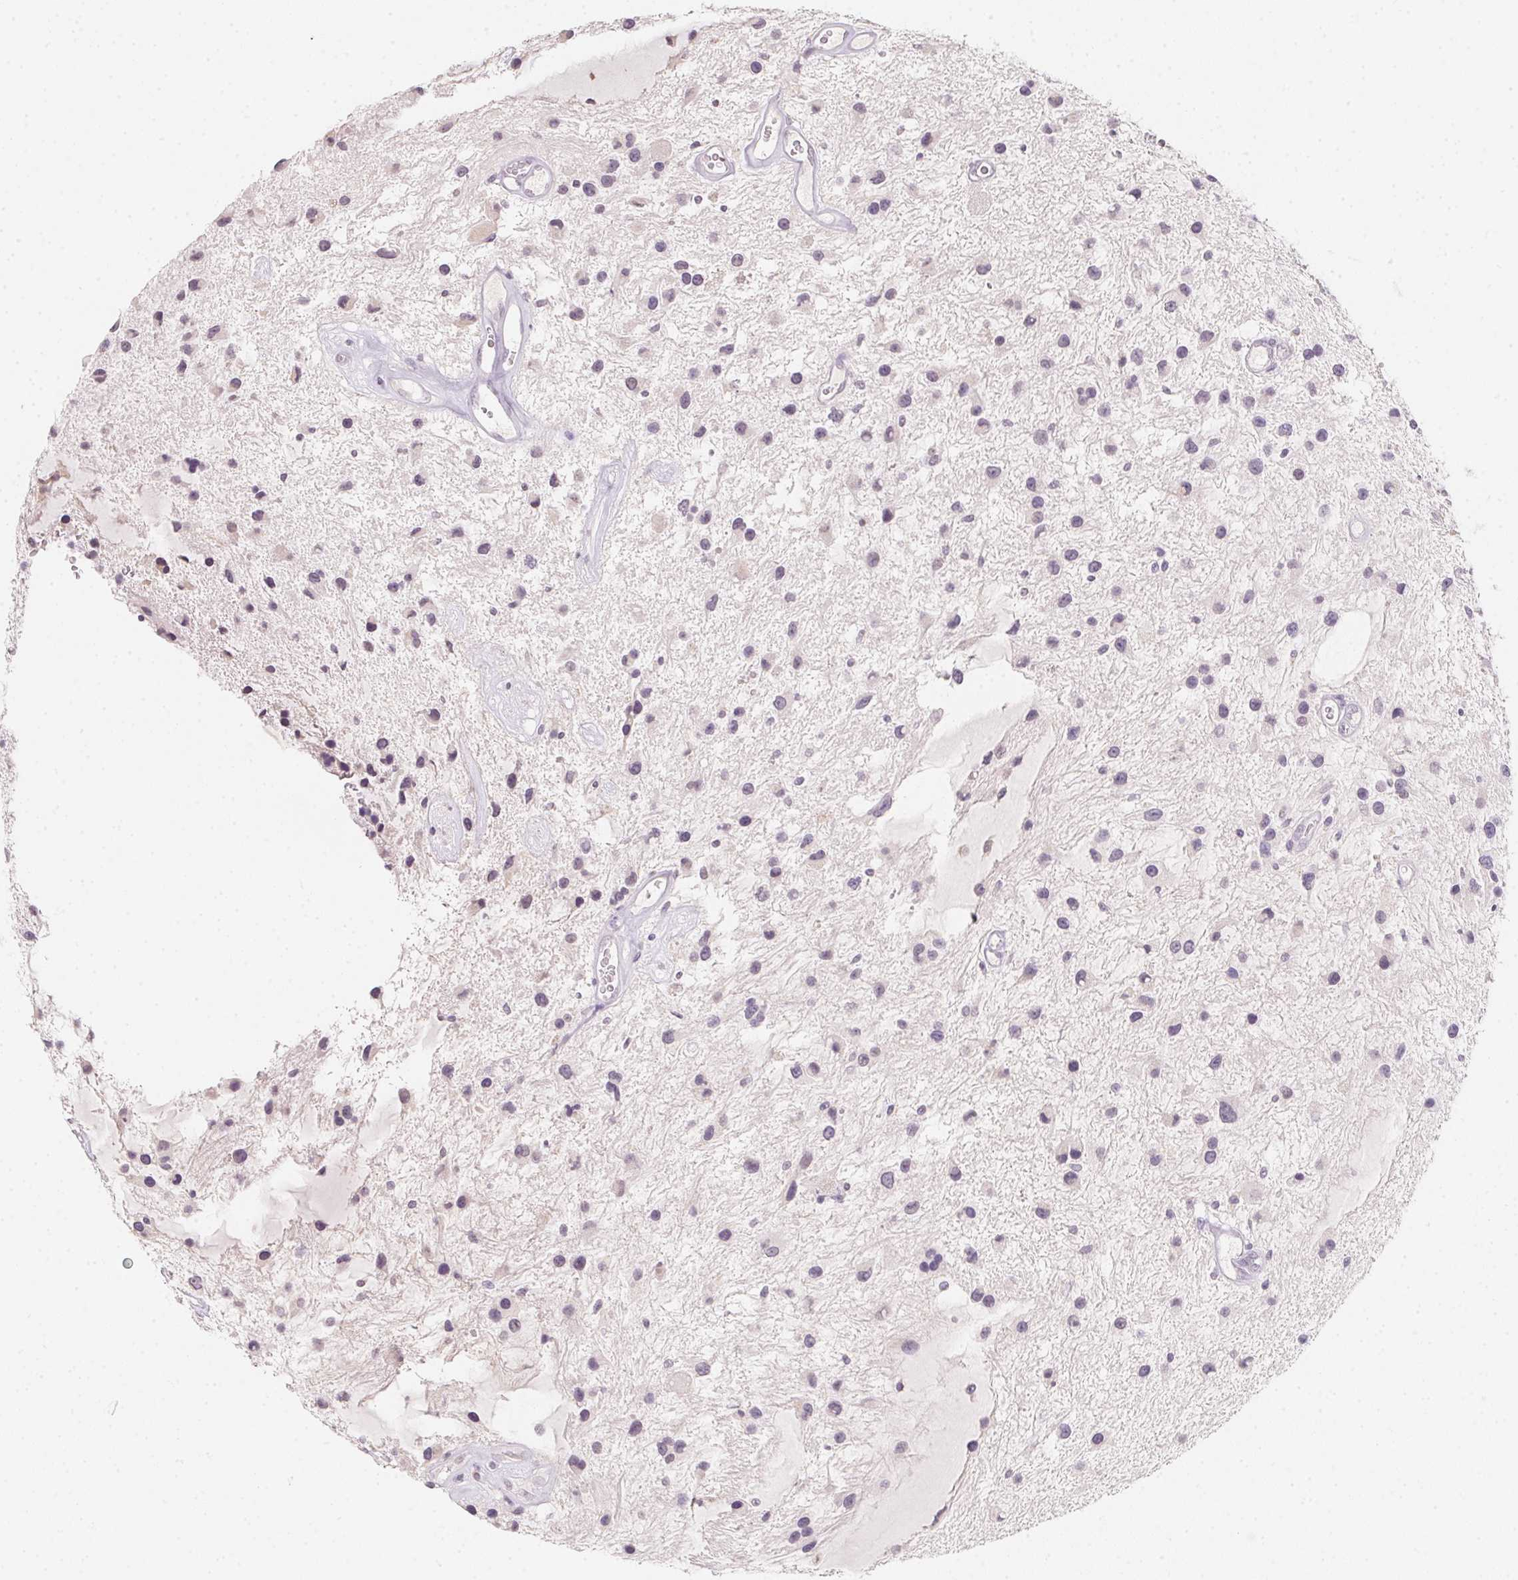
{"staining": {"intensity": "negative", "quantity": "none", "location": "none"}, "tissue": "glioma", "cell_type": "Tumor cells", "image_type": "cancer", "snomed": [{"axis": "morphology", "description": "Glioma, malignant, Low grade"}, {"axis": "topography", "description": "Cerebellum"}], "caption": "High power microscopy image of an IHC image of malignant glioma (low-grade), revealing no significant expression in tumor cells.", "gene": "SLC6A18", "patient": {"sex": "female", "age": 14}}